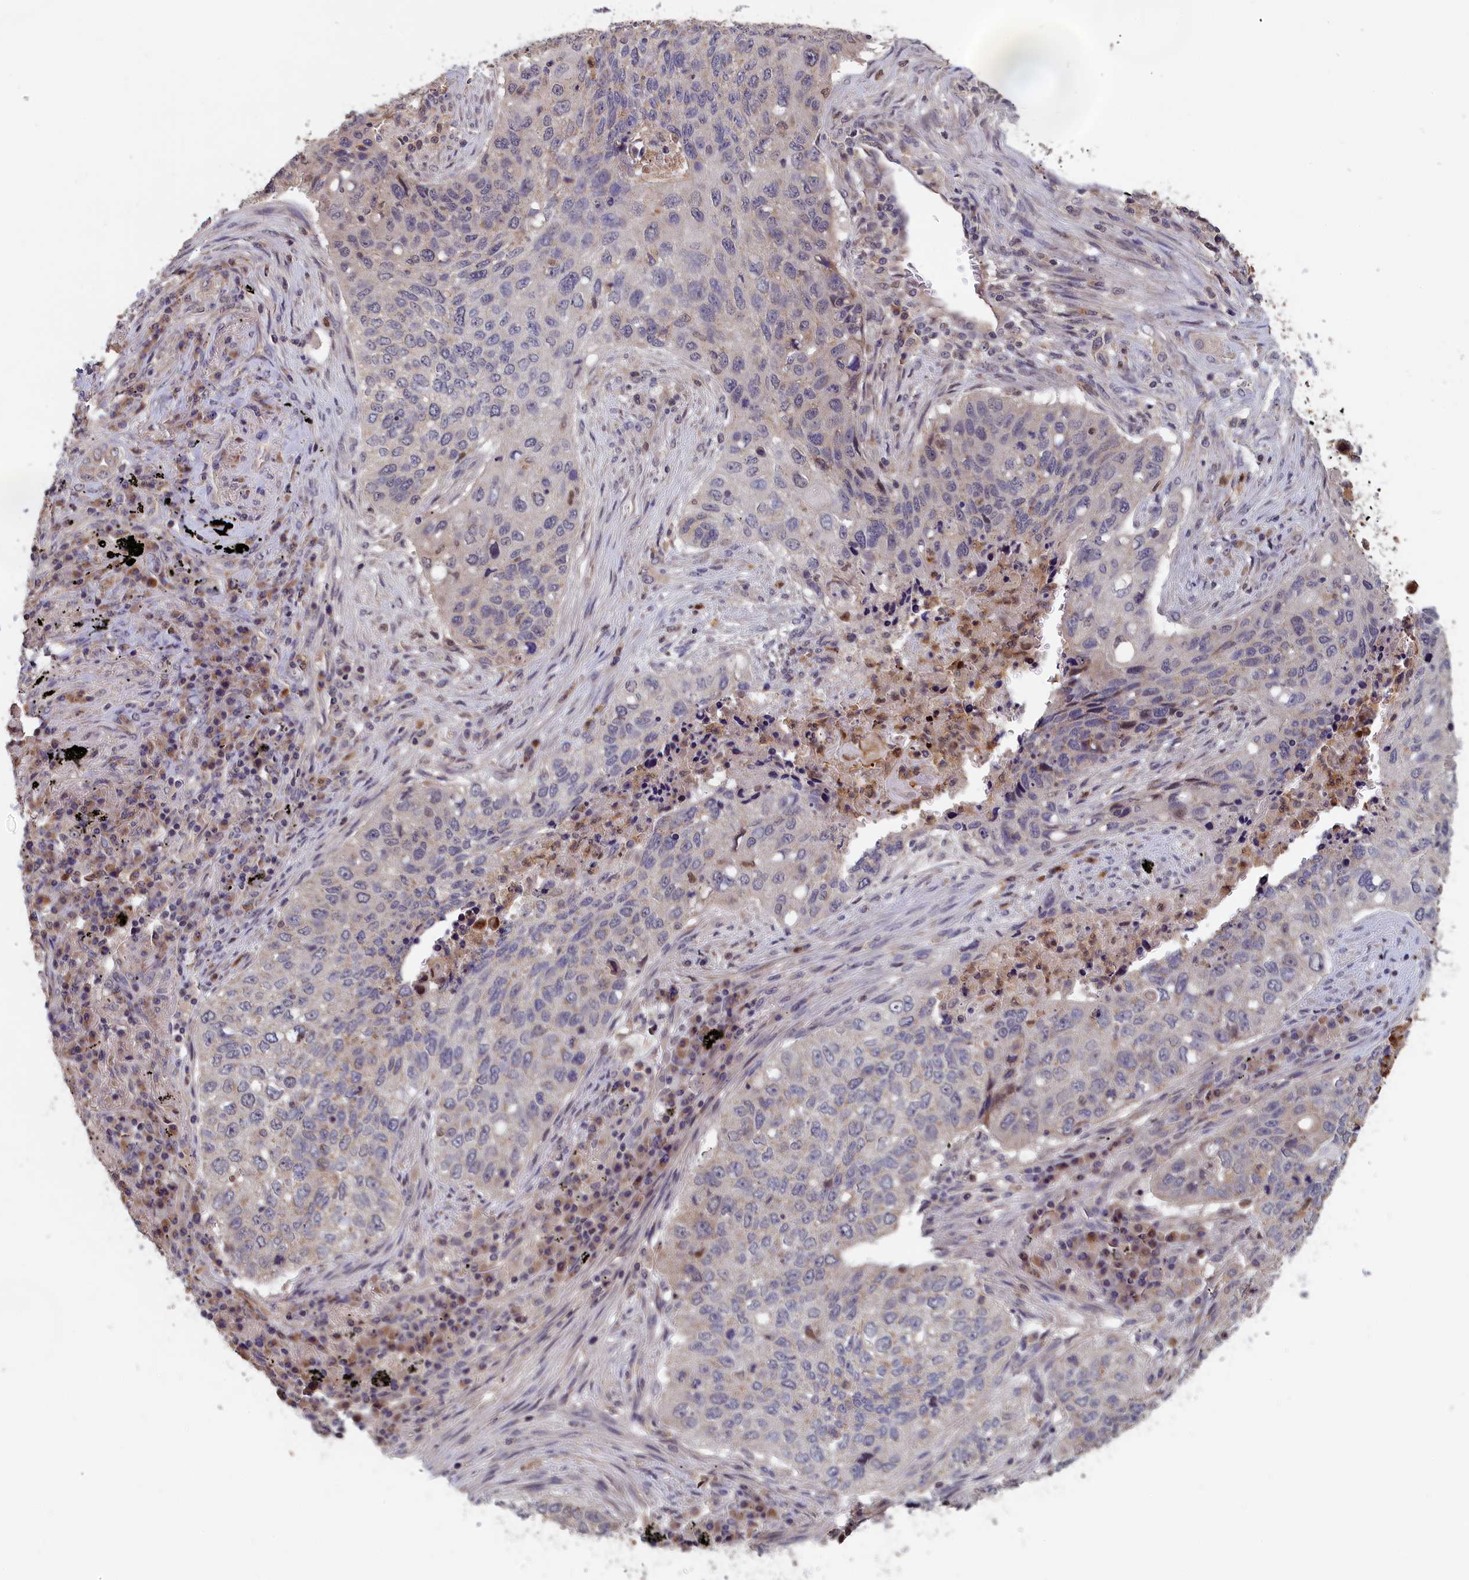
{"staining": {"intensity": "weak", "quantity": "<25%", "location": "cytoplasmic/membranous"}, "tissue": "lung cancer", "cell_type": "Tumor cells", "image_type": "cancer", "snomed": [{"axis": "morphology", "description": "Squamous cell carcinoma, NOS"}, {"axis": "topography", "description": "Lung"}], "caption": "Tumor cells show no significant expression in squamous cell carcinoma (lung).", "gene": "EPB41L4B", "patient": {"sex": "female", "age": 63}}